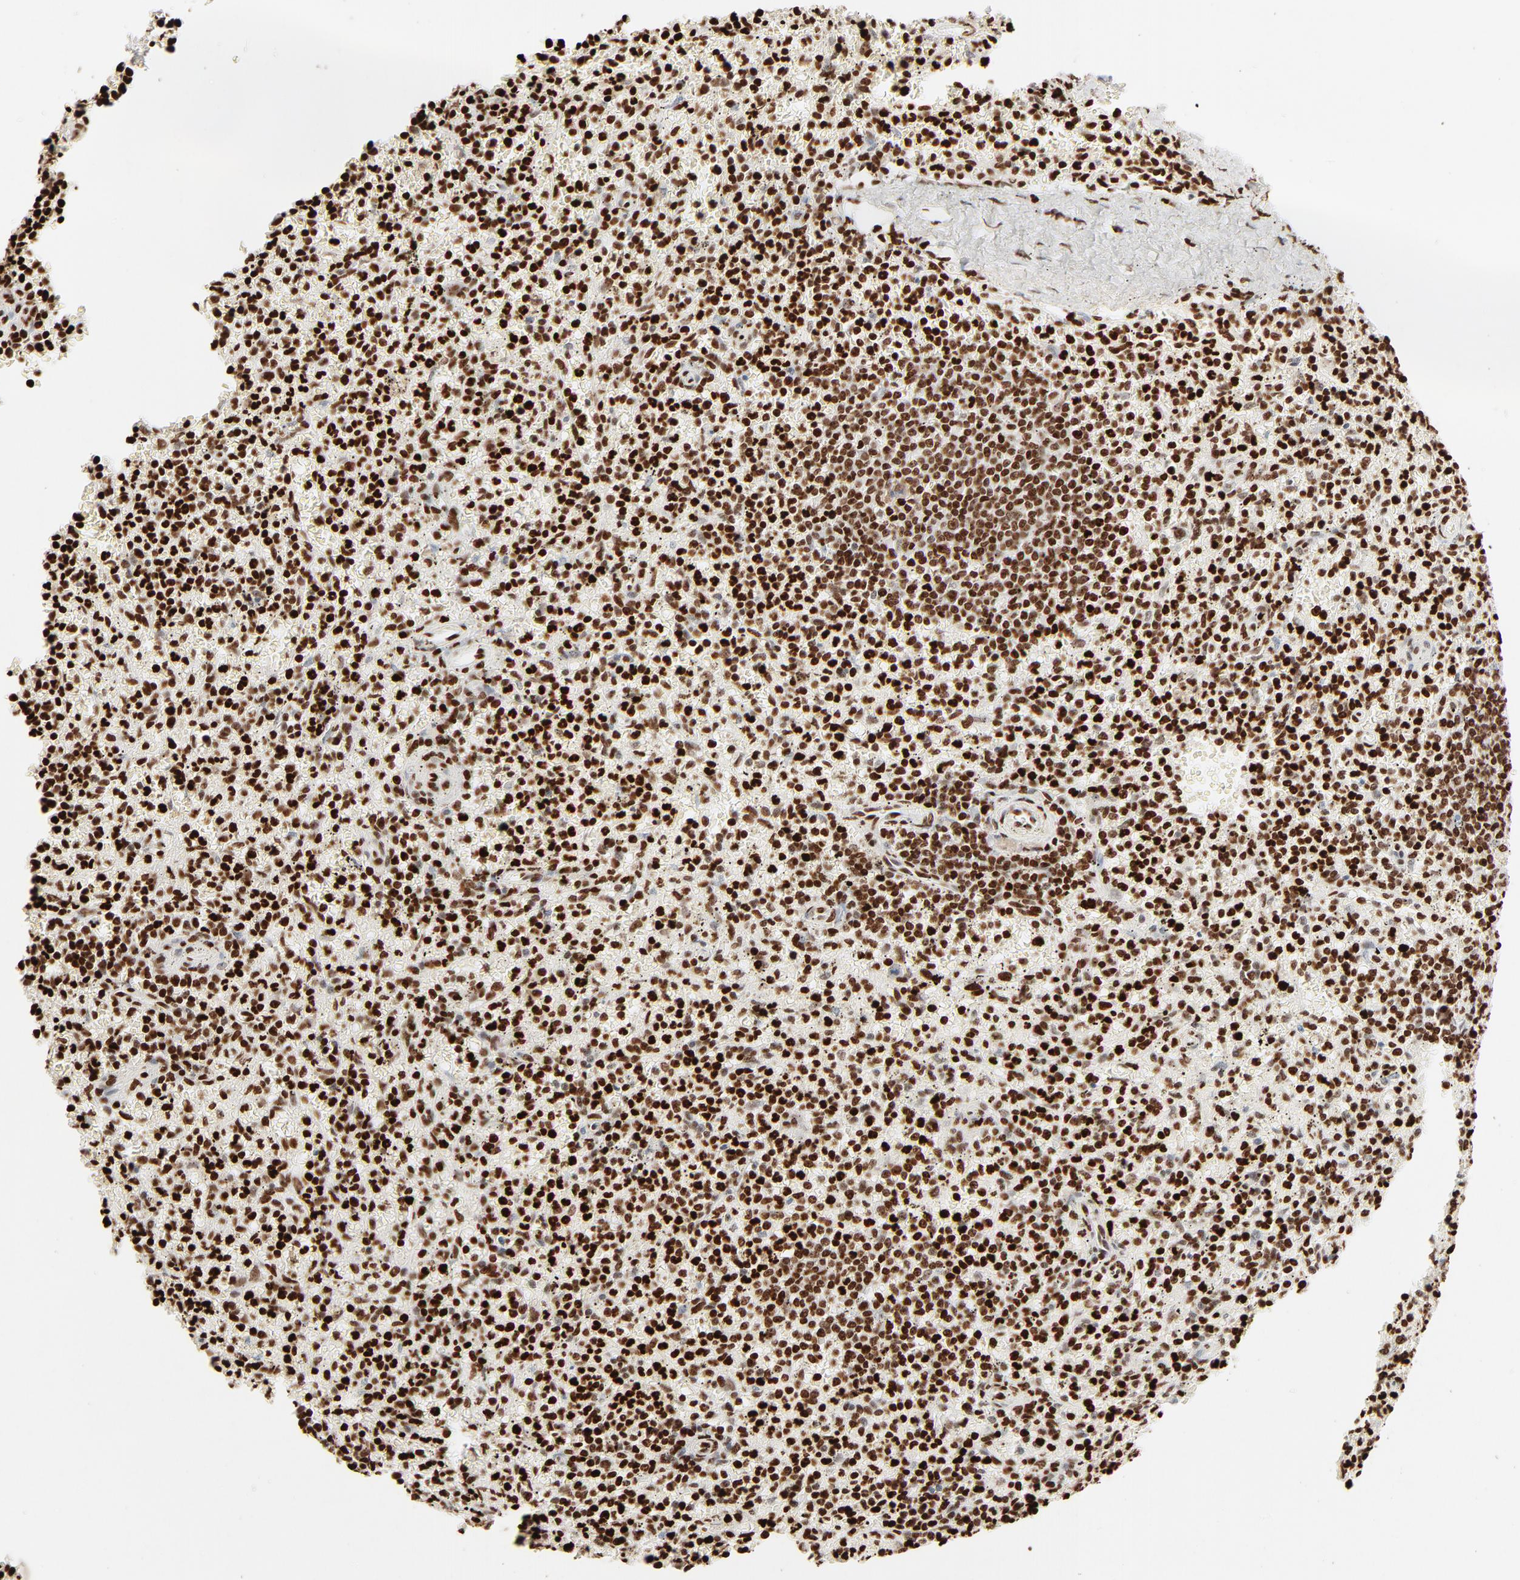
{"staining": {"intensity": "strong", "quantity": ">75%", "location": "nuclear"}, "tissue": "spleen", "cell_type": "Cells in red pulp", "image_type": "normal", "snomed": [{"axis": "morphology", "description": "Normal tissue, NOS"}, {"axis": "topography", "description": "Spleen"}], "caption": "A photomicrograph of human spleen stained for a protein shows strong nuclear brown staining in cells in red pulp.", "gene": "HMGB1", "patient": {"sex": "male", "age": 72}}